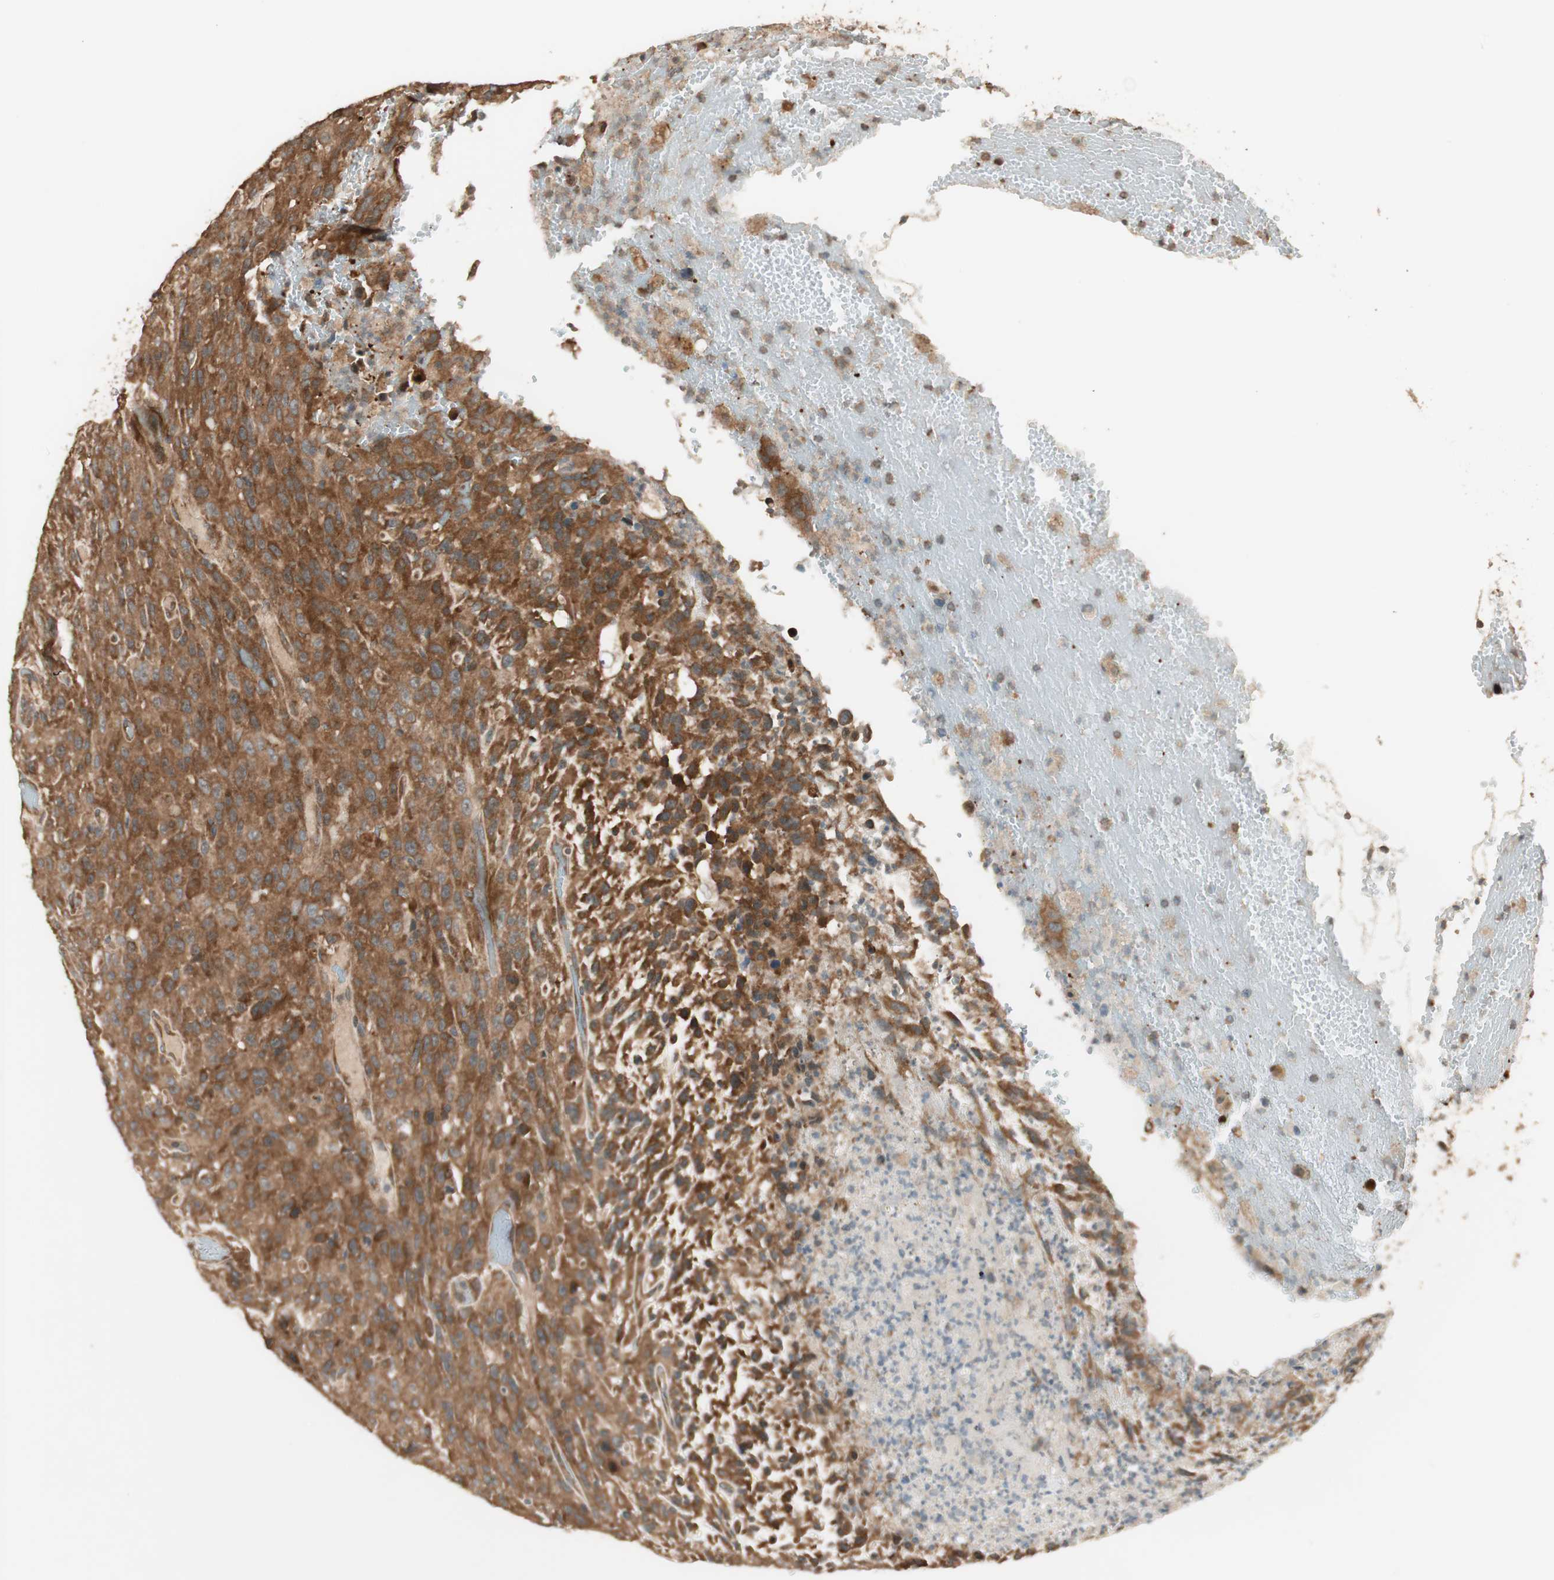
{"staining": {"intensity": "strong", "quantity": ">75%", "location": "cytoplasmic/membranous,nuclear"}, "tissue": "urothelial cancer", "cell_type": "Tumor cells", "image_type": "cancer", "snomed": [{"axis": "morphology", "description": "Urothelial carcinoma, High grade"}, {"axis": "topography", "description": "Urinary bladder"}], "caption": "Tumor cells exhibit high levels of strong cytoplasmic/membranous and nuclear staining in approximately >75% of cells in human urothelial cancer.", "gene": "CNOT4", "patient": {"sex": "male", "age": 66}}